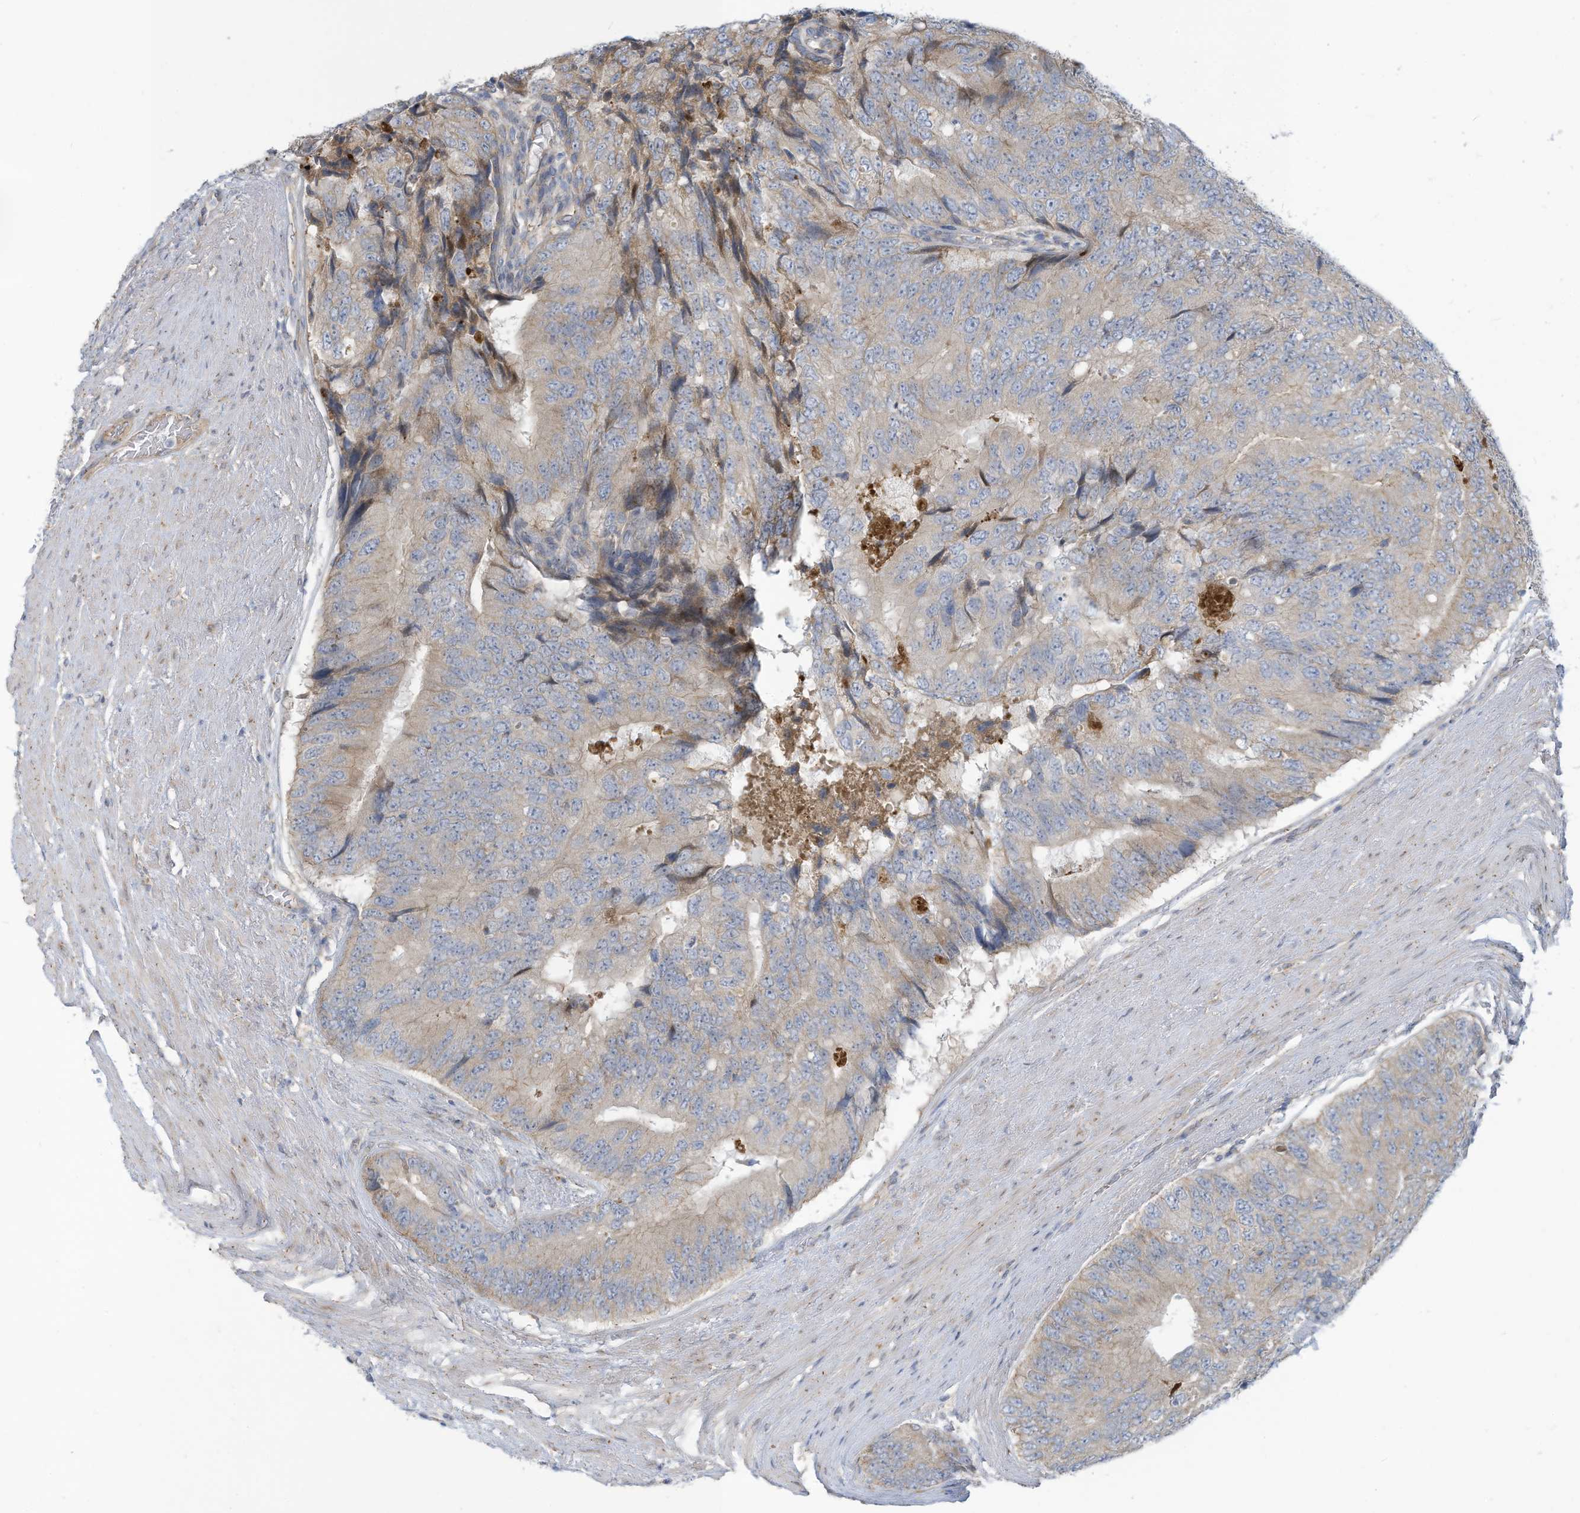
{"staining": {"intensity": "negative", "quantity": "none", "location": "none"}, "tissue": "prostate cancer", "cell_type": "Tumor cells", "image_type": "cancer", "snomed": [{"axis": "morphology", "description": "Adenocarcinoma, High grade"}, {"axis": "topography", "description": "Prostate"}], "caption": "The histopathology image displays no staining of tumor cells in prostate cancer.", "gene": "ADAT2", "patient": {"sex": "male", "age": 70}}